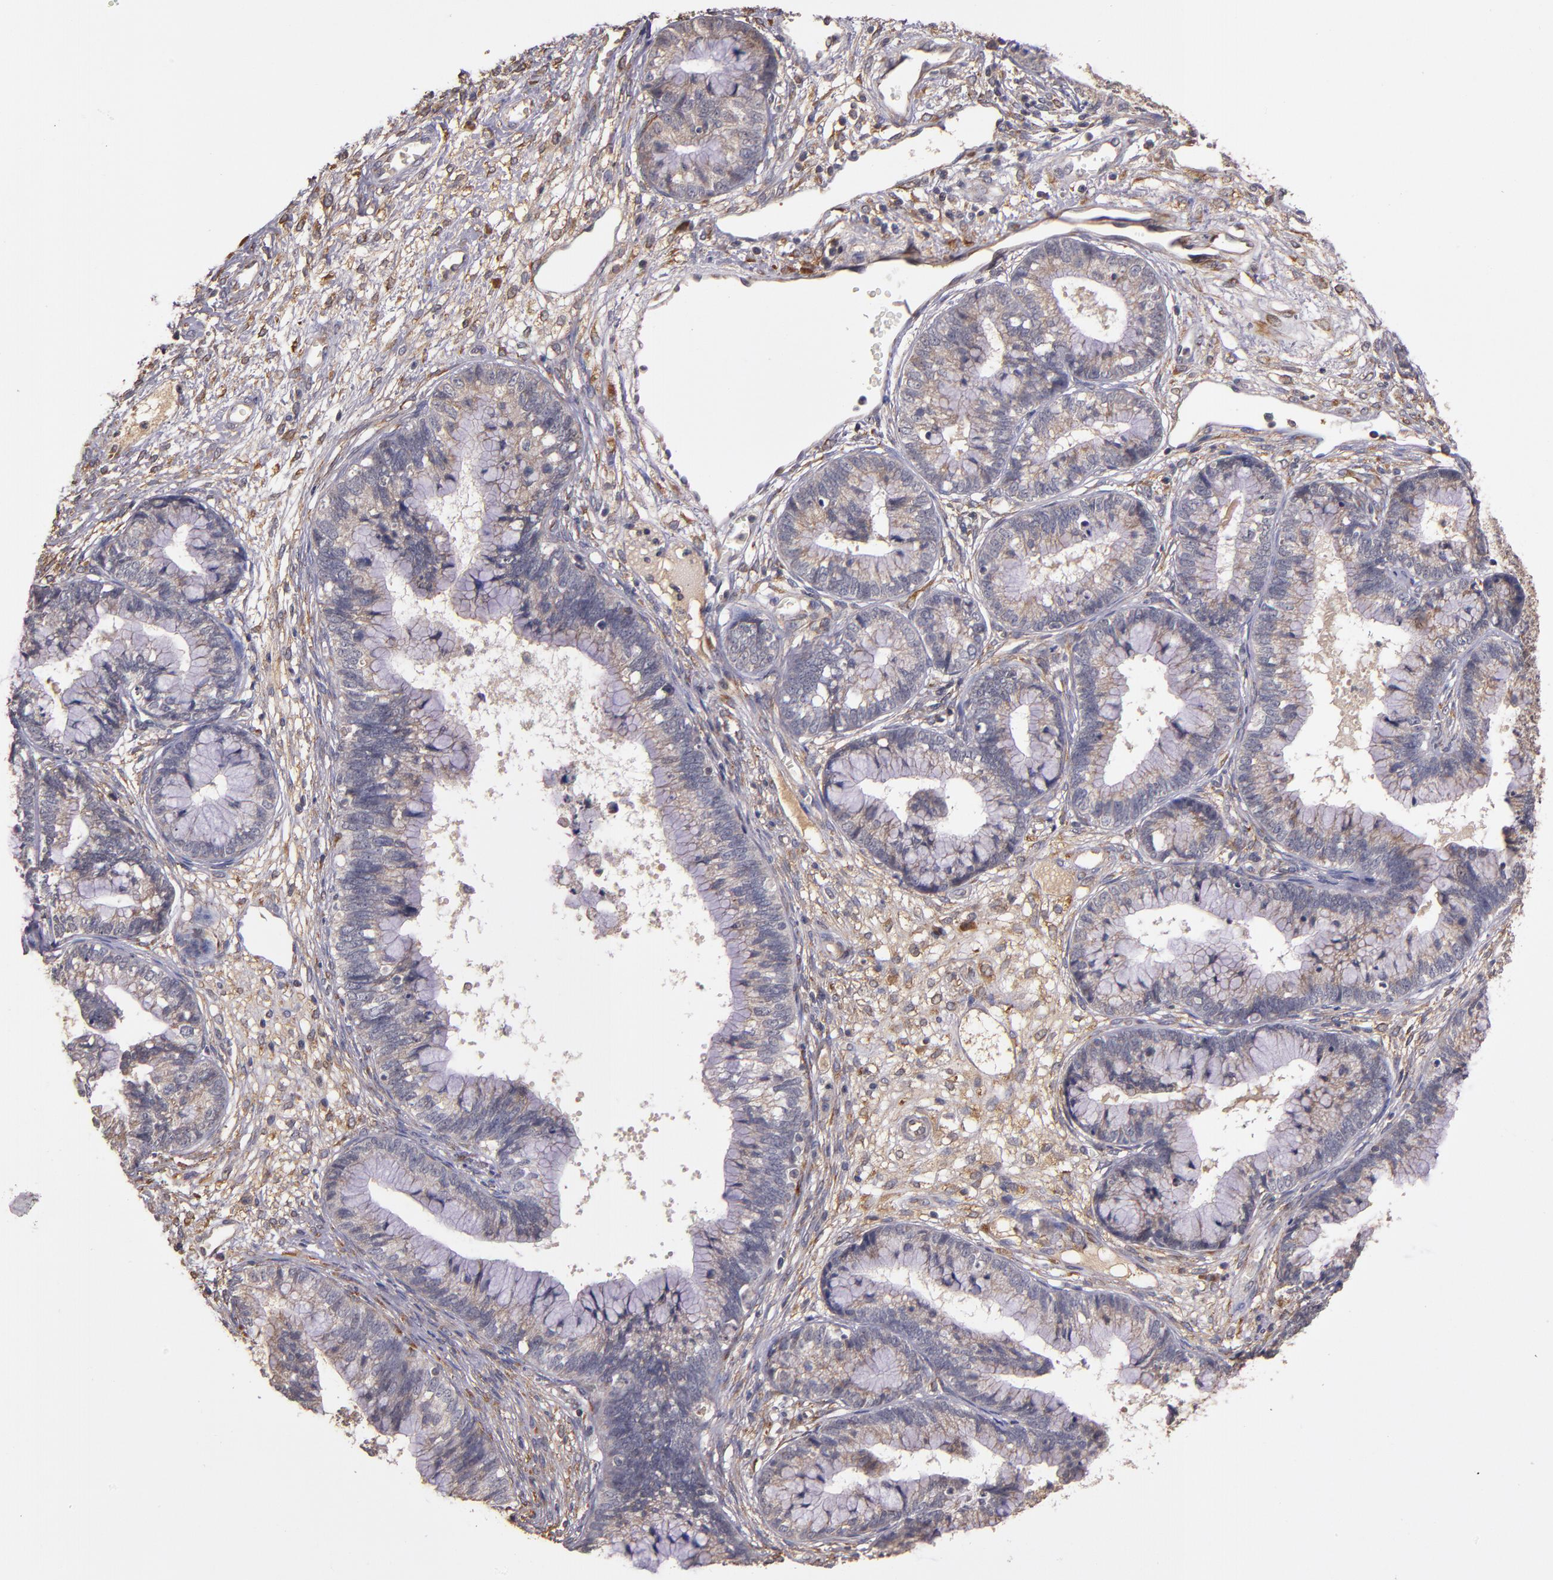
{"staining": {"intensity": "weak", "quantity": ">75%", "location": "cytoplasmic/membranous"}, "tissue": "cervical cancer", "cell_type": "Tumor cells", "image_type": "cancer", "snomed": [{"axis": "morphology", "description": "Adenocarcinoma, NOS"}, {"axis": "topography", "description": "Cervix"}], "caption": "Brown immunohistochemical staining in cervical cancer displays weak cytoplasmic/membranous staining in approximately >75% of tumor cells.", "gene": "PRAF2", "patient": {"sex": "female", "age": 44}}